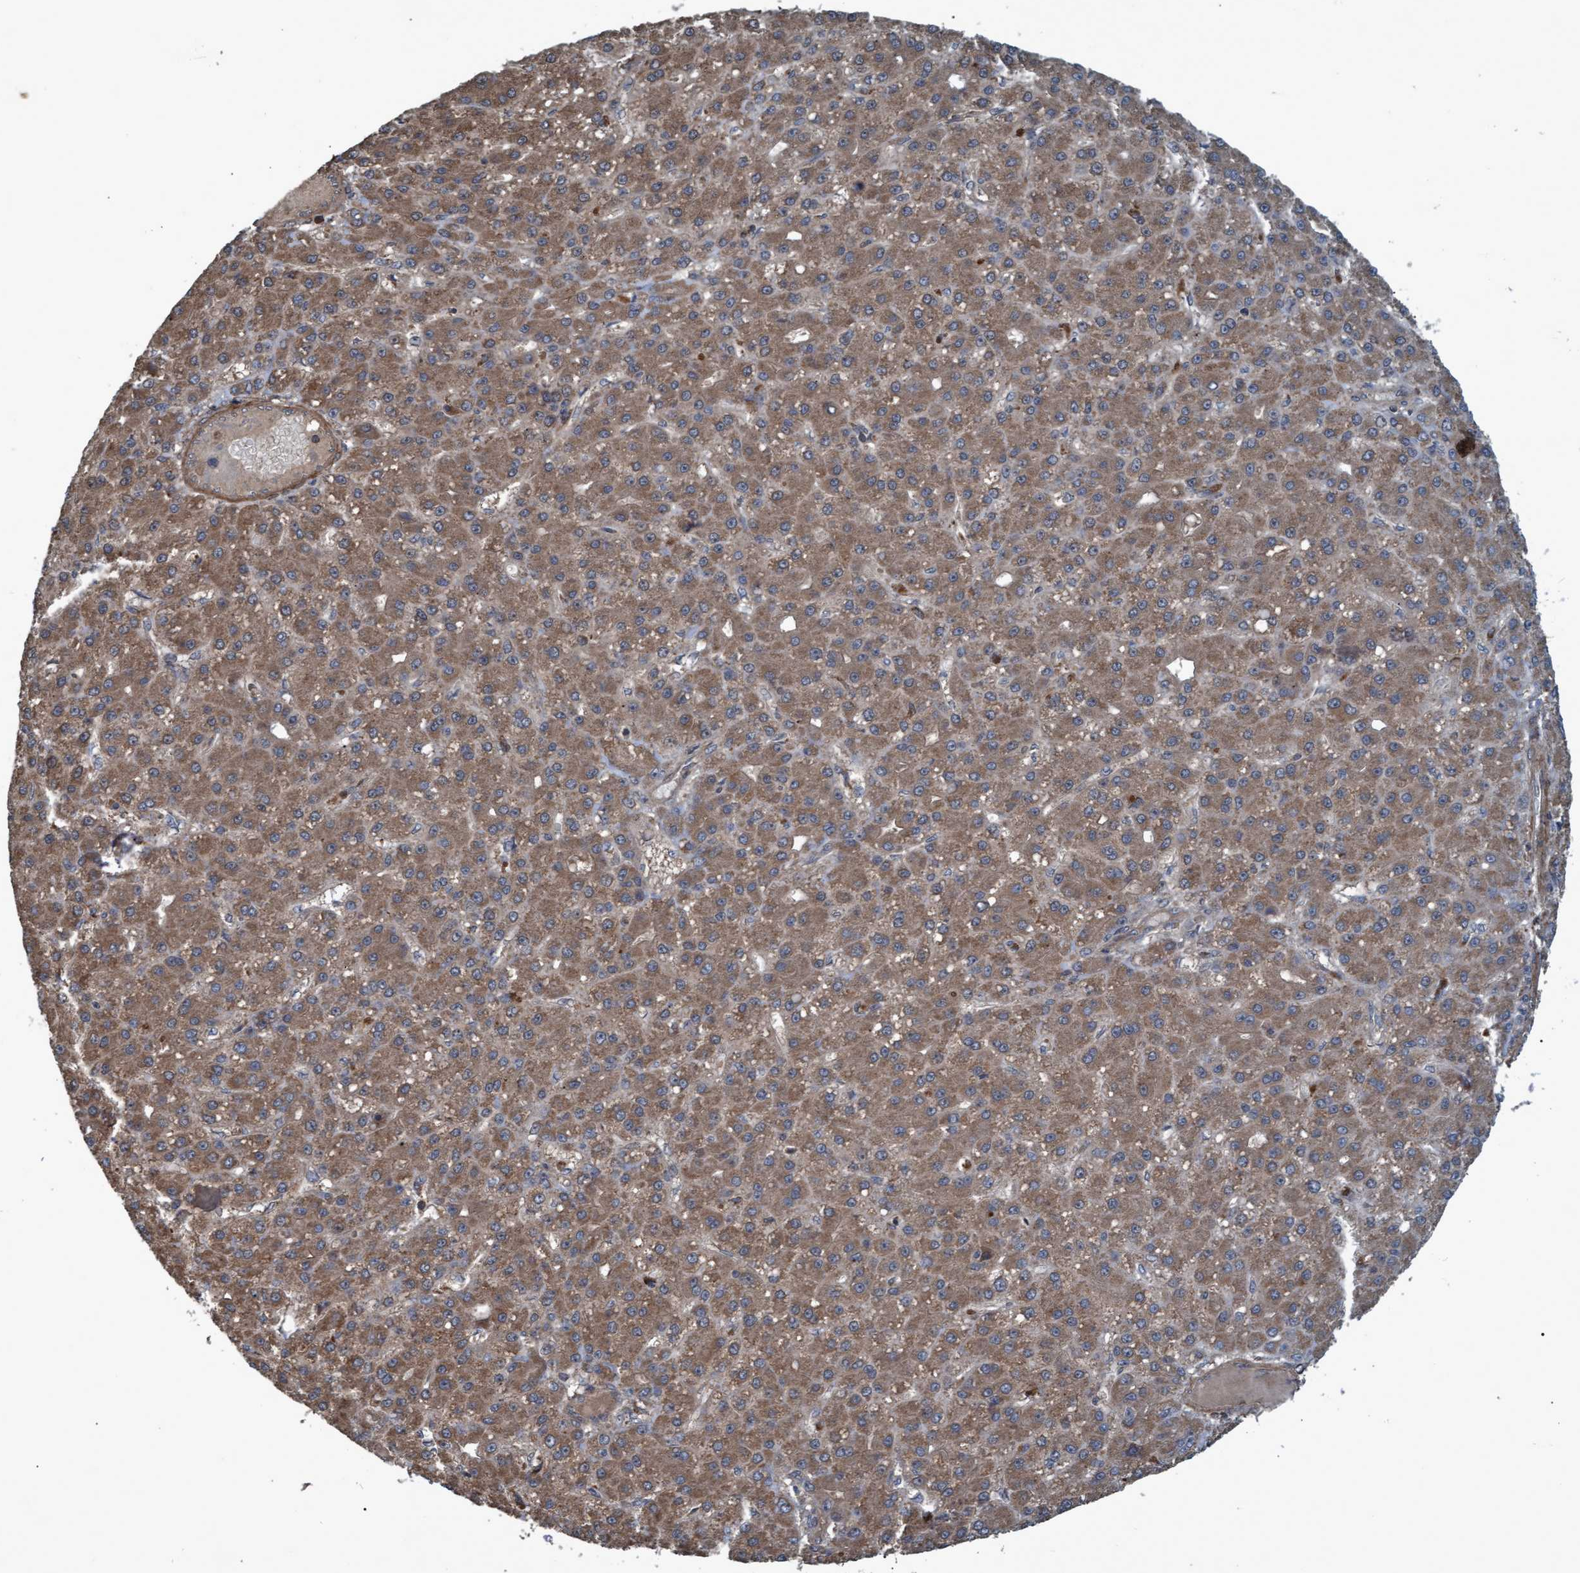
{"staining": {"intensity": "moderate", "quantity": ">75%", "location": "cytoplasmic/membranous"}, "tissue": "liver cancer", "cell_type": "Tumor cells", "image_type": "cancer", "snomed": [{"axis": "morphology", "description": "Carcinoma, Hepatocellular, NOS"}, {"axis": "topography", "description": "Liver"}], "caption": "Liver cancer (hepatocellular carcinoma) was stained to show a protein in brown. There is medium levels of moderate cytoplasmic/membranous expression in approximately >75% of tumor cells.", "gene": "GGT6", "patient": {"sex": "male", "age": 67}}